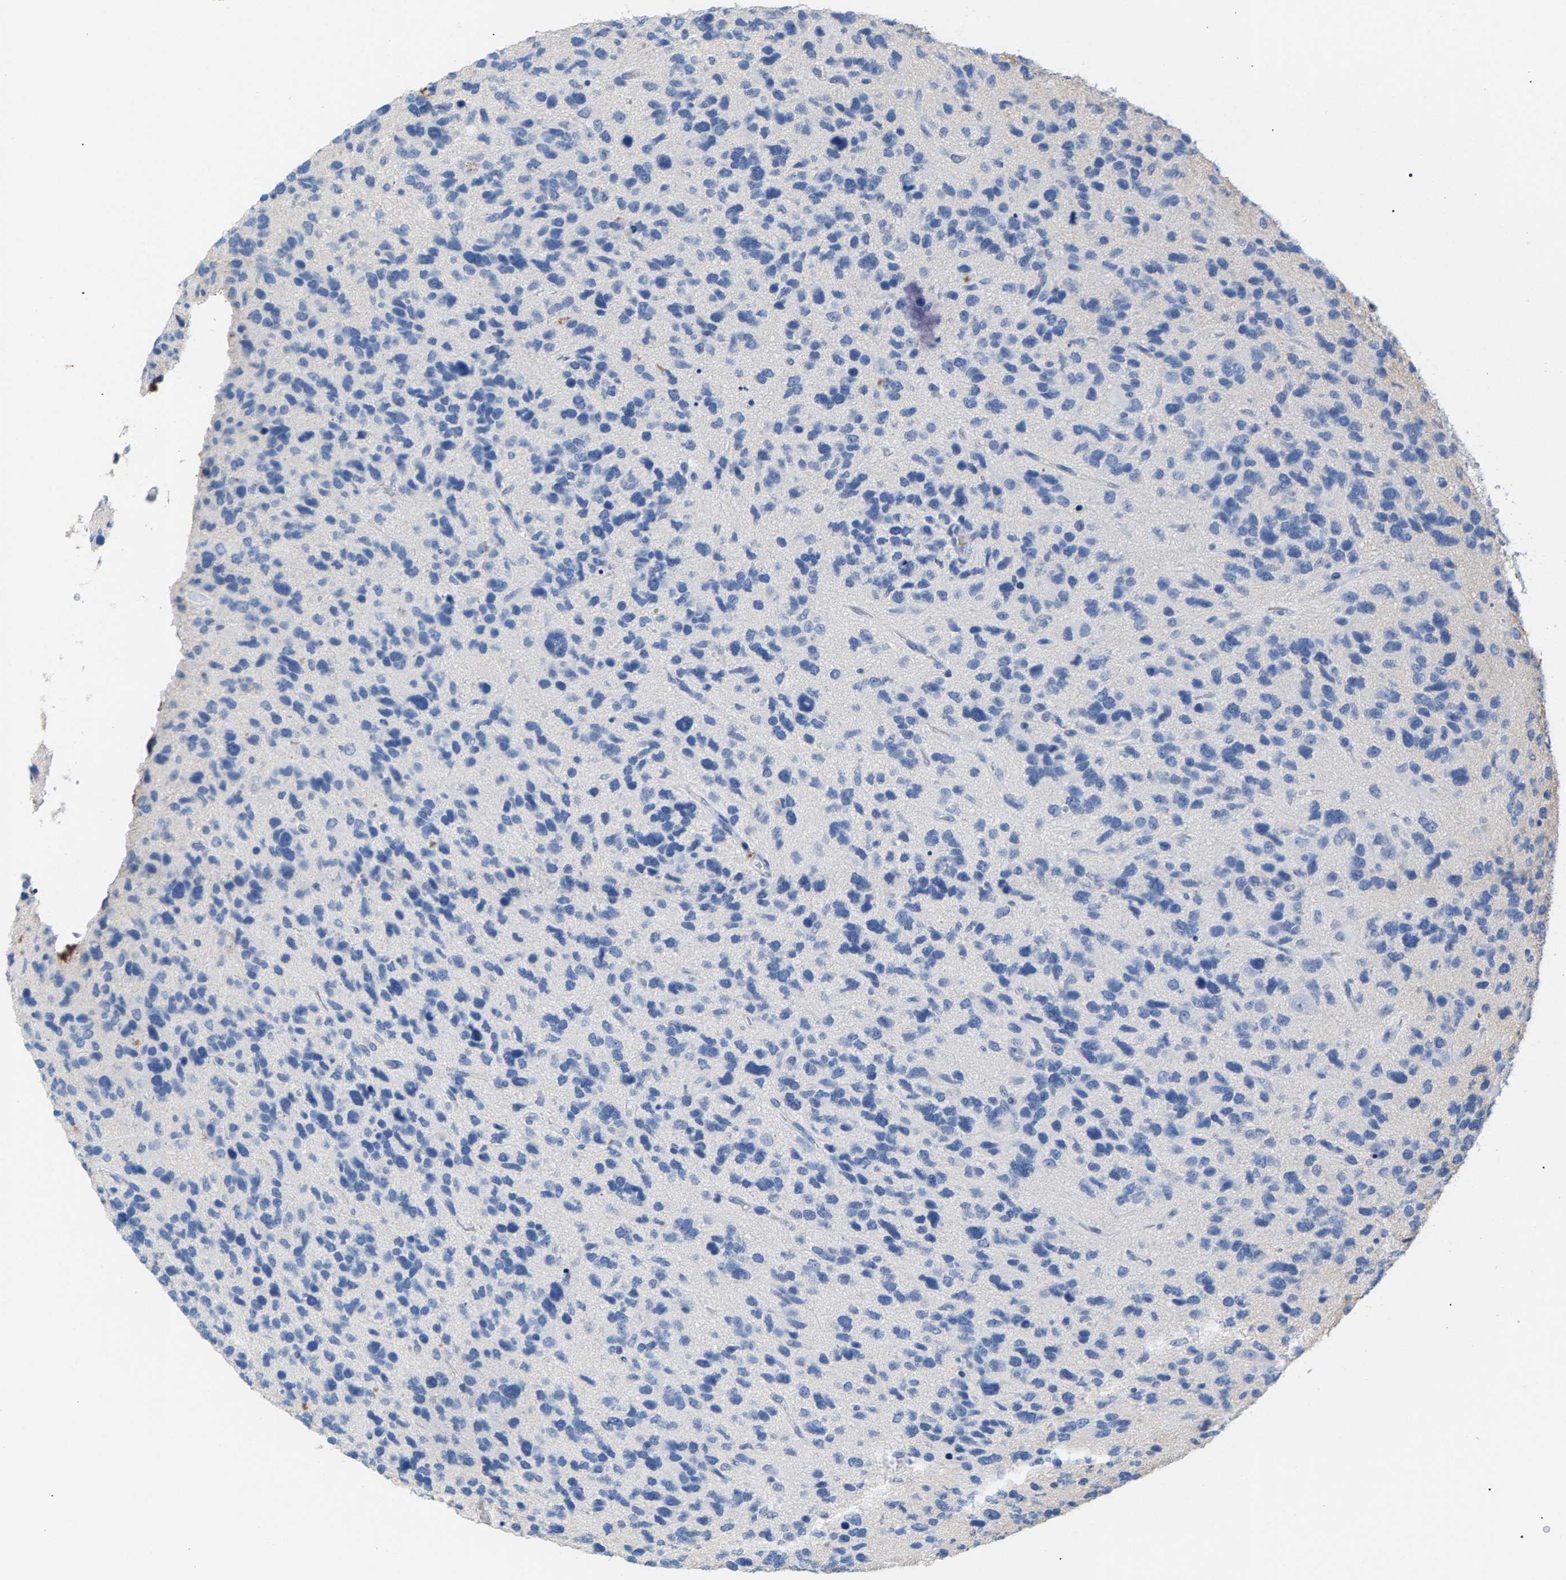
{"staining": {"intensity": "negative", "quantity": "none", "location": "none"}, "tissue": "glioma", "cell_type": "Tumor cells", "image_type": "cancer", "snomed": [{"axis": "morphology", "description": "Glioma, malignant, High grade"}, {"axis": "topography", "description": "Brain"}], "caption": "Immunohistochemistry (IHC) photomicrograph of neoplastic tissue: glioma stained with DAB shows no significant protein positivity in tumor cells.", "gene": "APOH", "patient": {"sex": "female", "age": 58}}